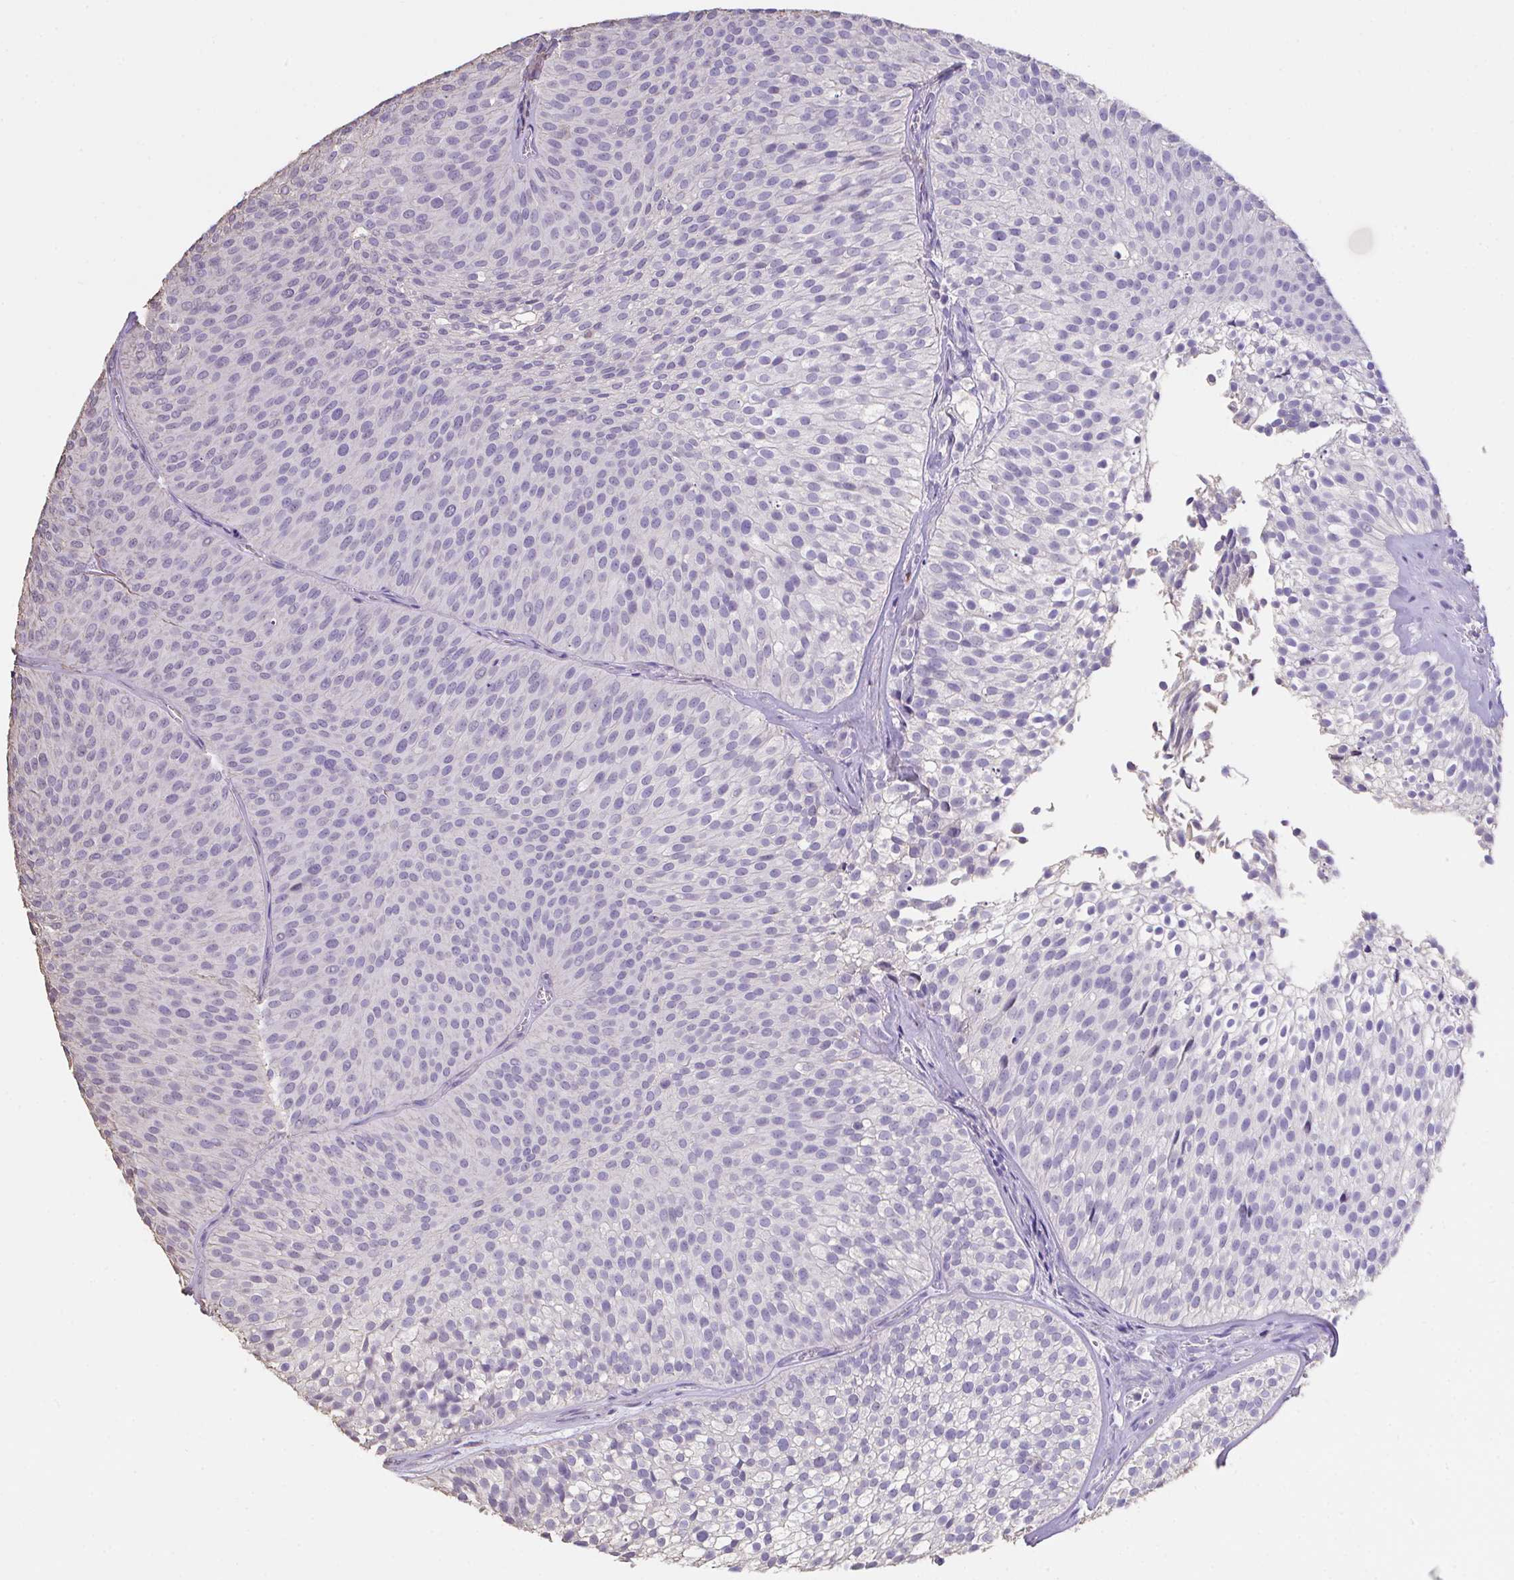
{"staining": {"intensity": "negative", "quantity": "none", "location": "none"}, "tissue": "urothelial cancer", "cell_type": "Tumor cells", "image_type": "cancer", "snomed": [{"axis": "morphology", "description": "Urothelial carcinoma, Low grade"}, {"axis": "topography", "description": "Urinary bladder"}], "caption": "DAB (3,3'-diaminobenzidine) immunohistochemical staining of low-grade urothelial carcinoma demonstrates no significant positivity in tumor cells.", "gene": "IL23R", "patient": {"sex": "male", "age": 91}}